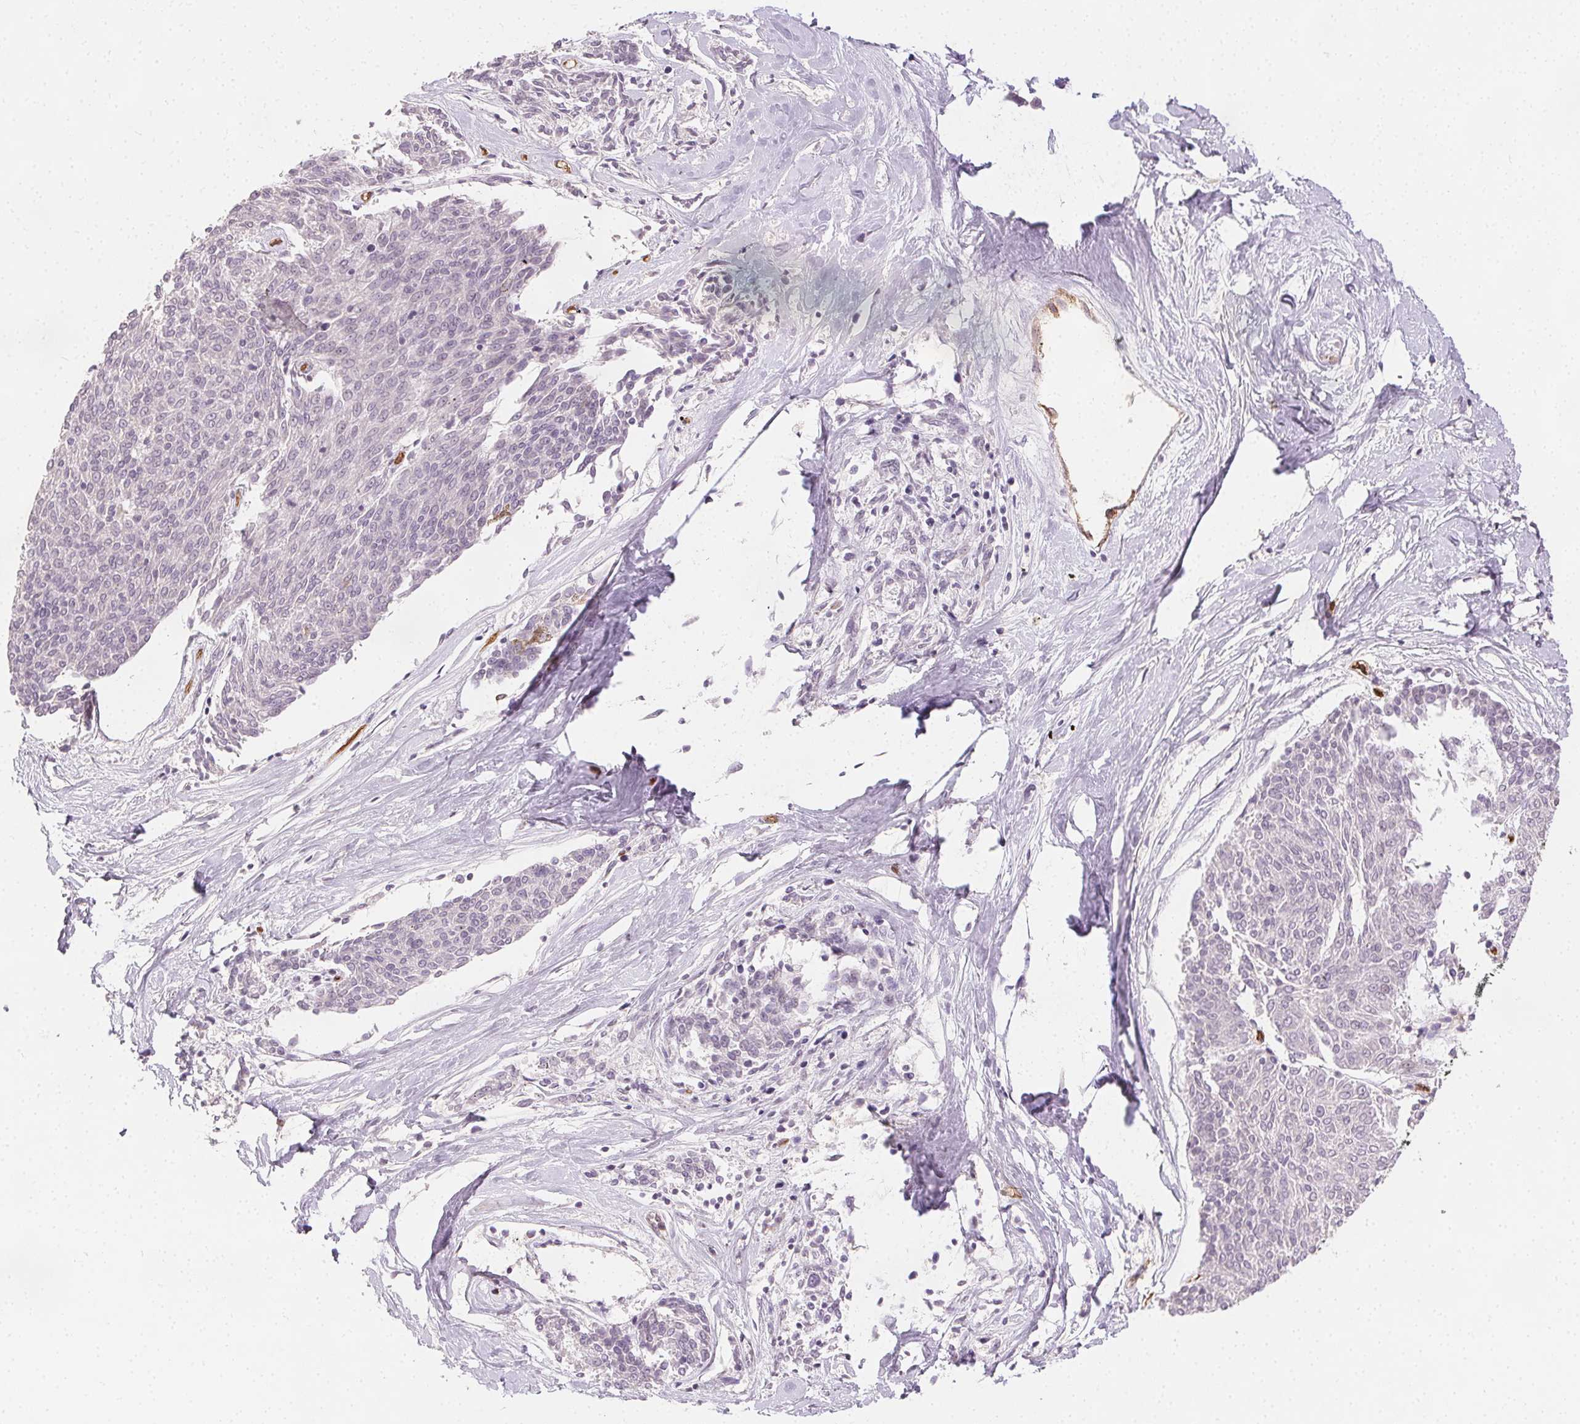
{"staining": {"intensity": "negative", "quantity": "none", "location": "none"}, "tissue": "melanoma", "cell_type": "Tumor cells", "image_type": "cancer", "snomed": [{"axis": "morphology", "description": "Malignant melanoma, NOS"}, {"axis": "topography", "description": "Skin"}], "caption": "Immunohistochemical staining of malignant melanoma shows no significant staining in tumor cells.", "gene": "PODXL", "patient": {"sex": "female", "age": 72}}